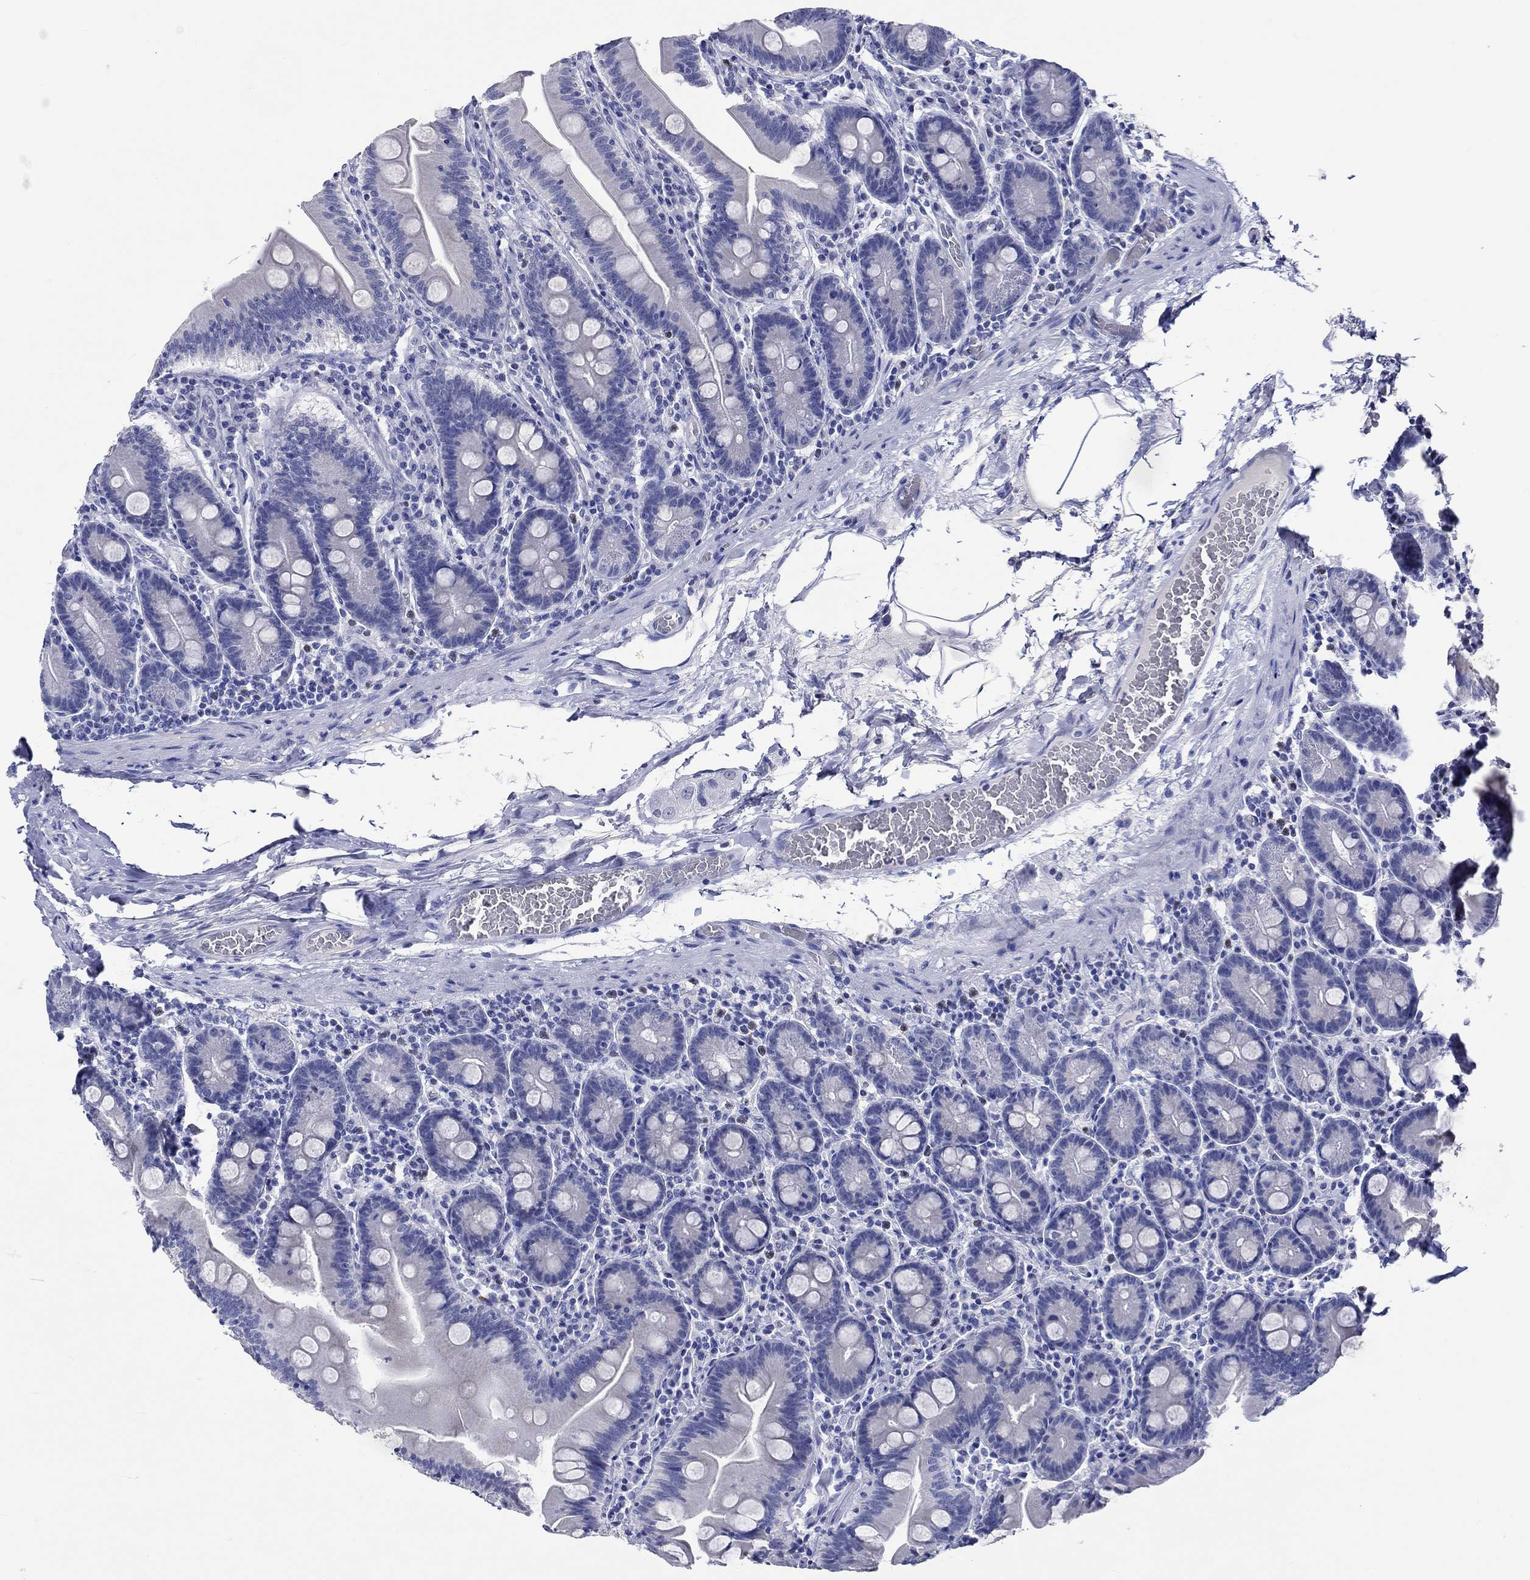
{"staining": {"intensity": "negative", "quantity": "none", "location": "none"}, "tissue": "small intestine", "cell_type": "Glandular cells", "image_type": "normal", "snomed": [{"axis": "morphology", "description": "Normal tissue, NOS"}, {"axis": "topography", "description": "Small intestine"}], "caption": "A histopathology image of human small intestine is negative for staining in glandular cells. (Brightfield microscopy of DAB (3,3'-diaminobenzidine) IHC at high magnification).", "gene": "KLHL35", "patient": {"sex": "male", "age": 37}}